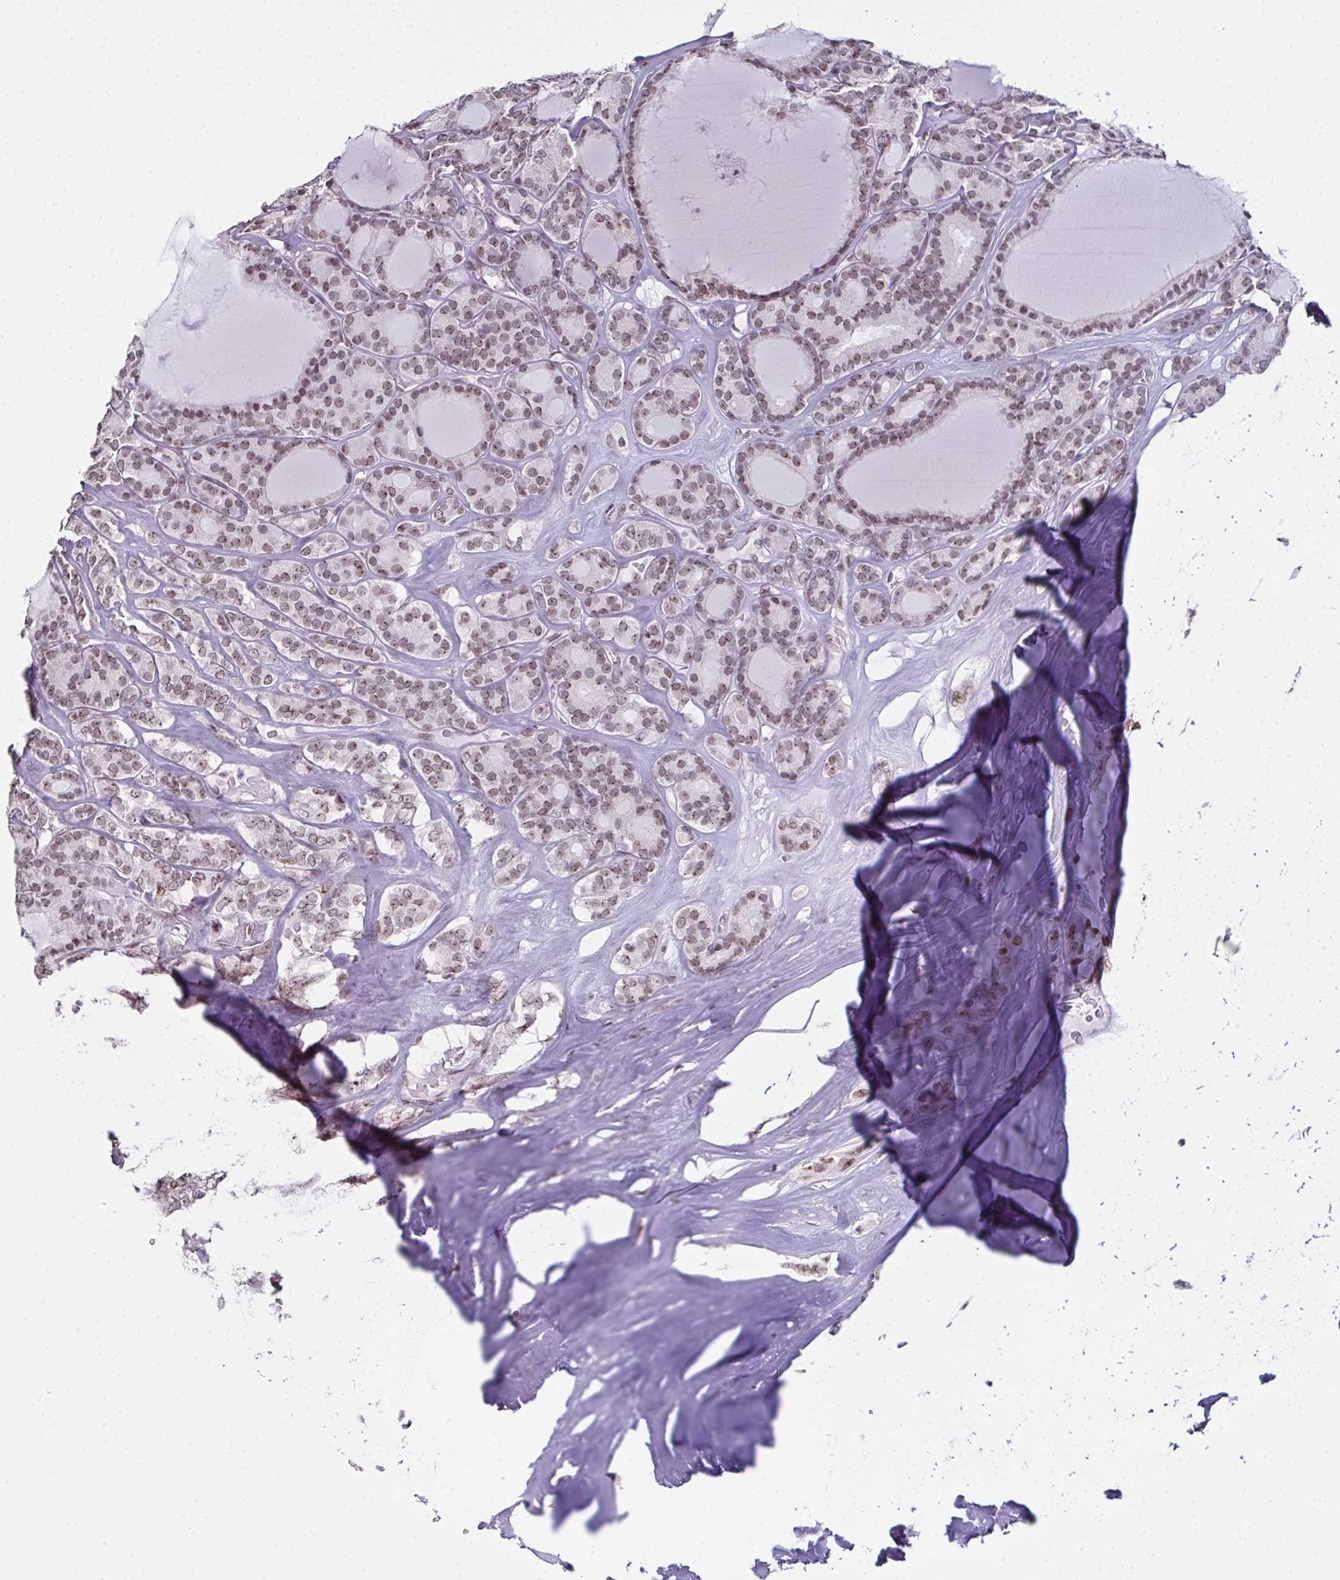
{"staining": {"intensity": "weak", "quantity": ">75%", "location": "nuclear"}, "tissue": "thyroid cancer", "cell_type": "Tumor cells", "image_type": "cancer", "snomed": [{"axis": "morphology", "description": "Follicular adenoma carcinoma, NOS"}, {"axis": "topography", "description": "Thyroid gland"}], "caption": "Protein staining by immunohistochemistry exhibits weak nuclear positivity in about >75% of tumor cells in thyroid follicular adenoma carcinoma.", "gene": "ZNF800", "patient": {"sex": "male", "age": 74}}